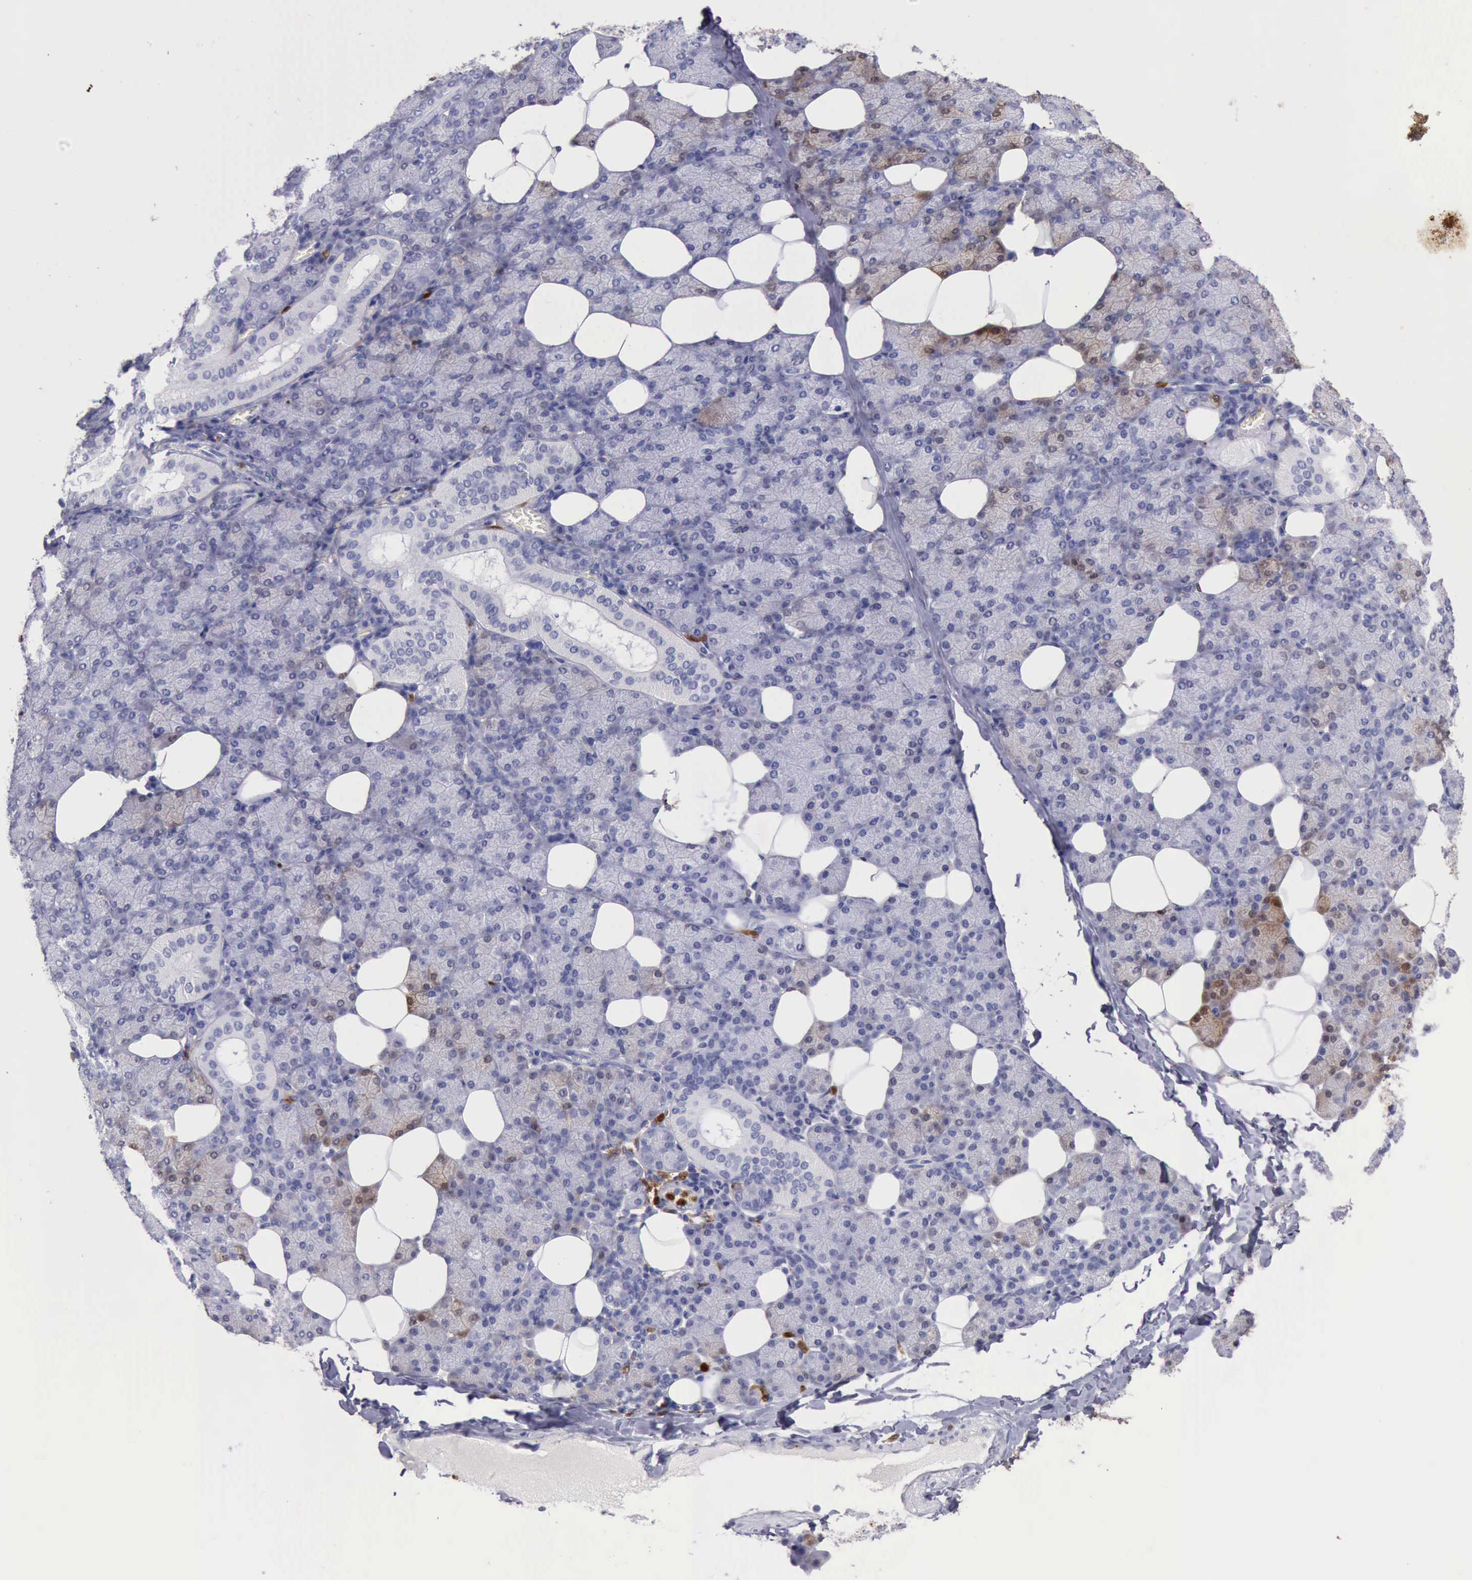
{"staining": {"intensity": "negative", "quantity": "none", "location": "none"}, "tissue": "salivary gland", "cell_type": "Glandular cells", "image_type": "normal", "snomed": [{"axis": "morphology", "description": "Normal tissue, NOS"}, {"axis": "topography", "description": "Lymph node"}, {"axis": "topography", "description": "Salivary gland"}], "caption": "Immunohistochemistry (IHC) histopathology image of normal salivary gland: human salivary gland stained with DAB shows no significant protein expression in glandular cells.", "gene": "CSTA", "patient": {"sex": "male", "age": 8}}